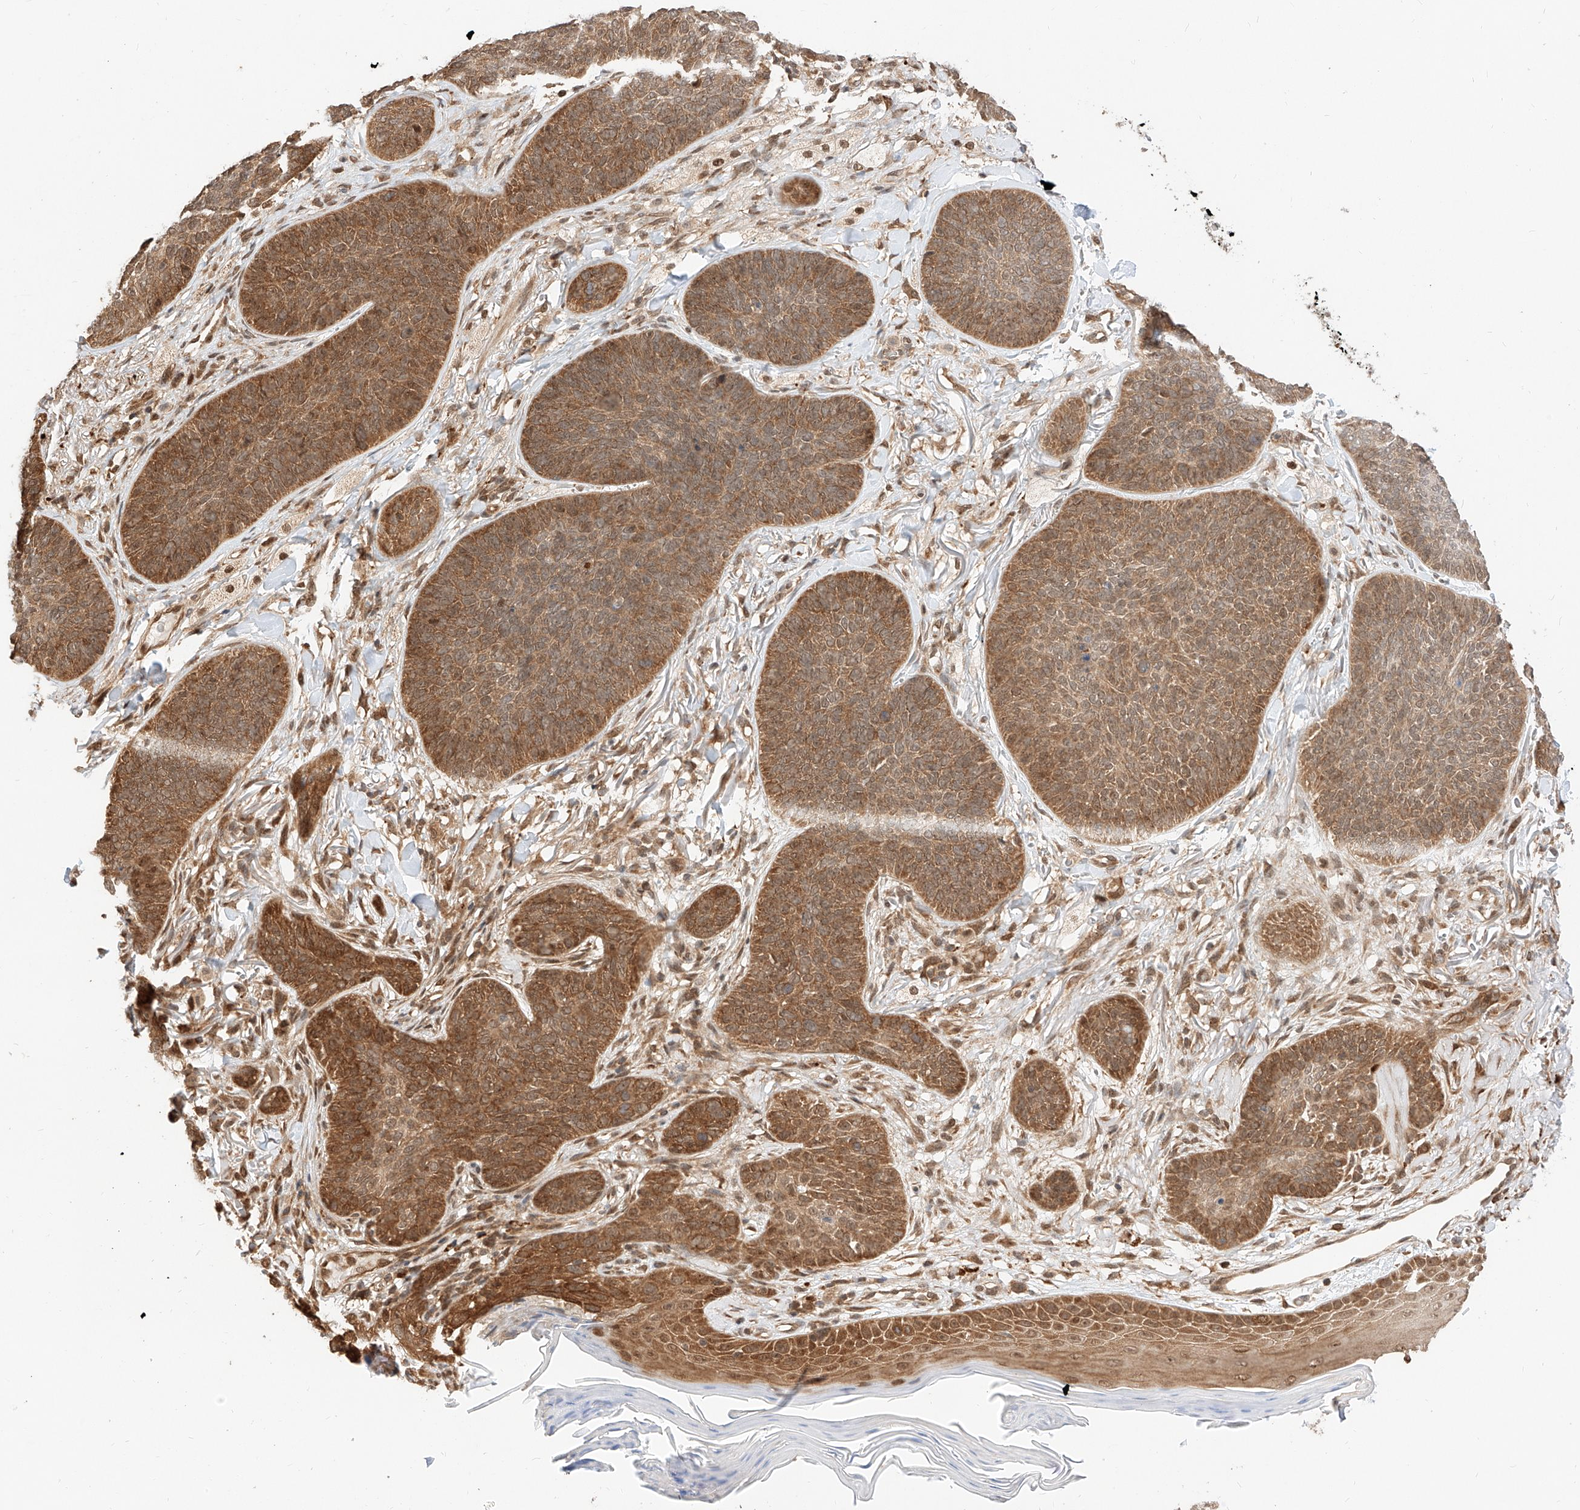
{"staining": {"intensity": "moderate", "quantity": ">75%", "location": "cytoplasmic/membranous,nuclear"}, "tissue": "skin cancer", "cell_type": "Tumor cells", "image_type": "cancer", "snomed": [{"axis": "morphology", "description": "Basal cell carcinoma"}, {"axis": "topography", "description": "Skin"}], "caption": "Immunohistochemistry histopathology image of neoplastic tissue: human skin basal cell carcinoma stained using immunohistochemistry (IHC) demonstrates medium levels of moderate protein expression localized specifically in the cytoplasmic/membranous and nuclear of tumor cells, appearing as a cytoplasmic/membranous and nuclear brown color.", "gene": "EIF4H", "patient": {"sex": "male", "age": 85}}